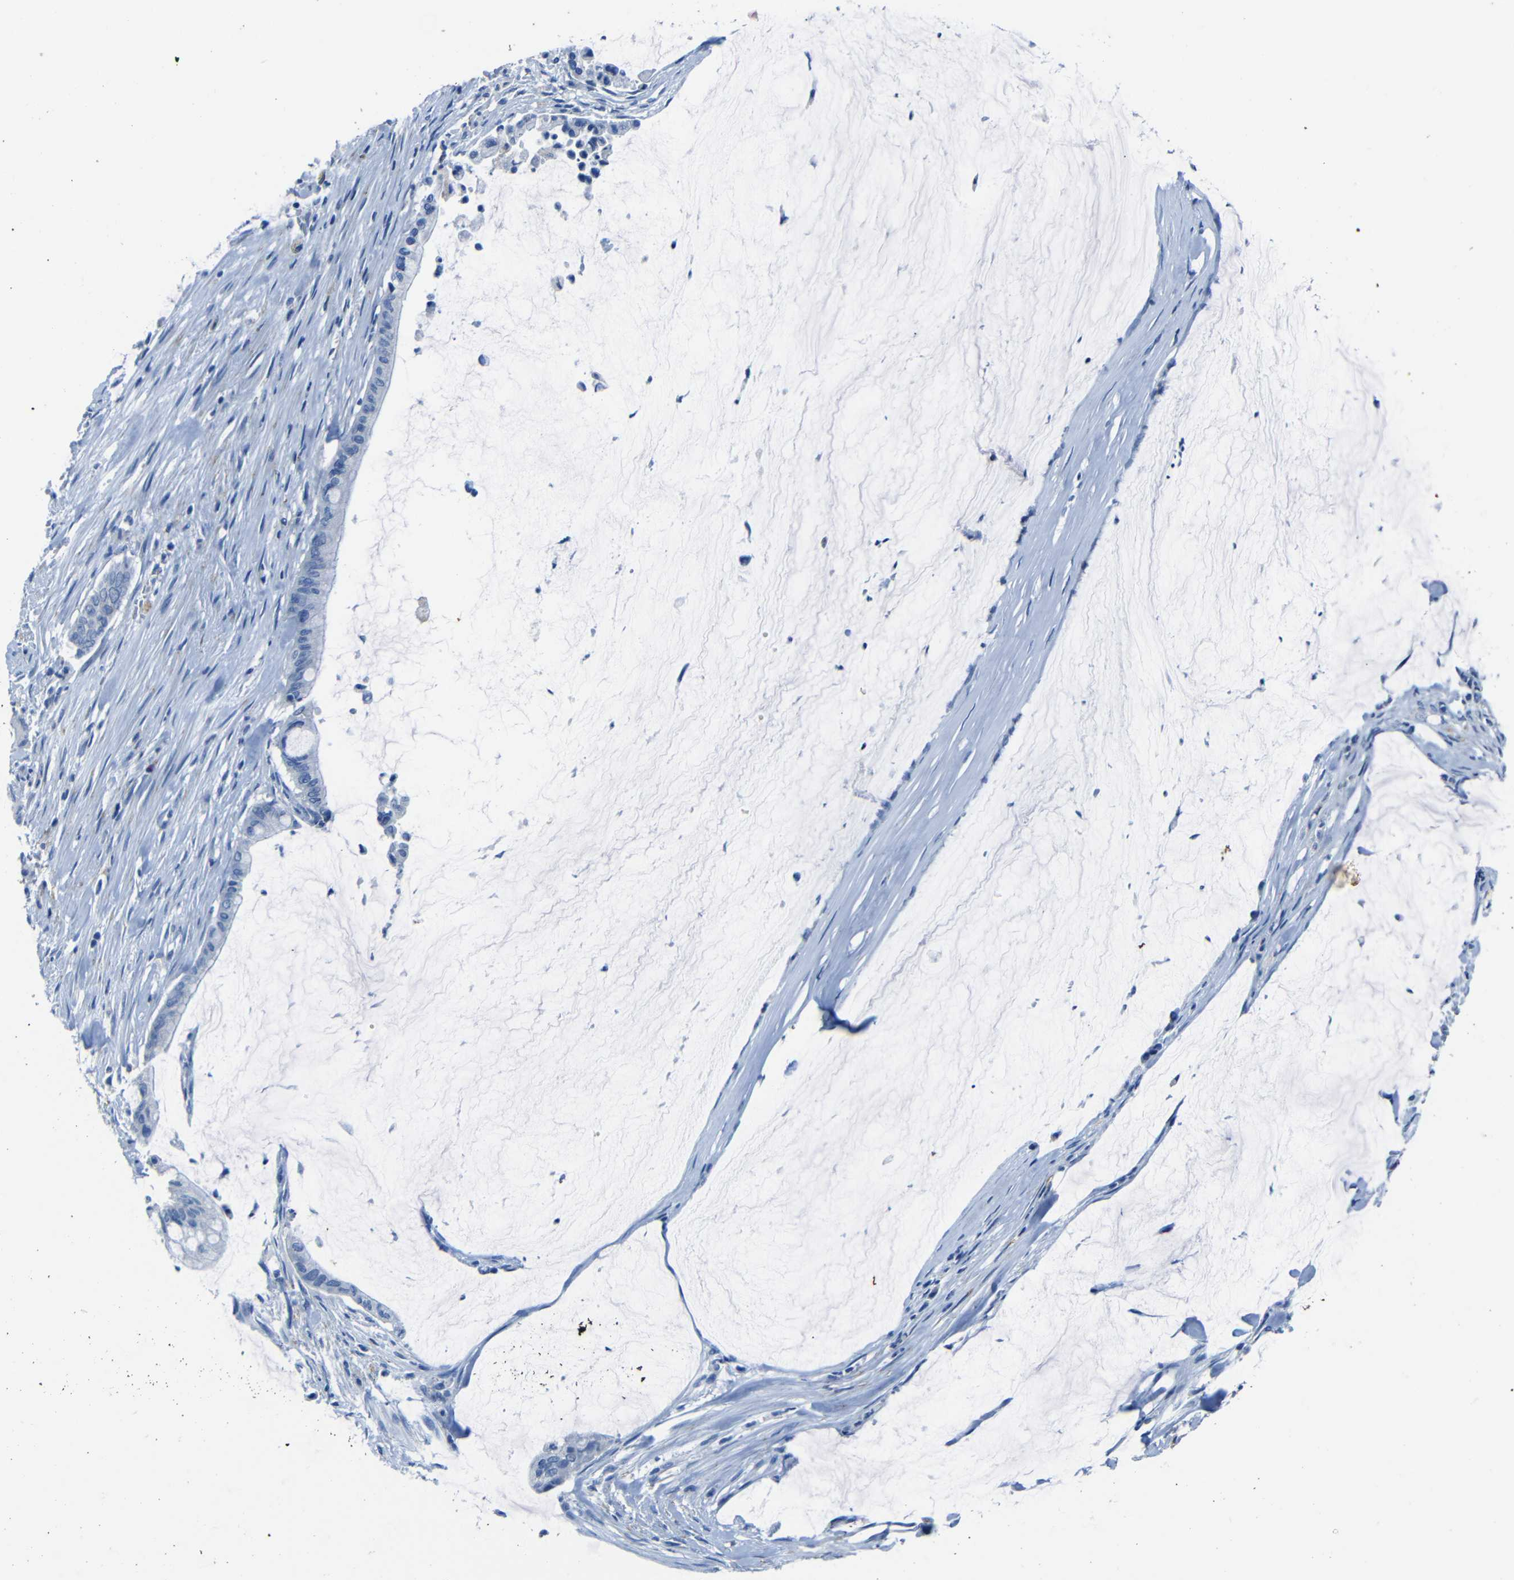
{"staining": {"intensity": "negative", "quantity": "none", "location": "none"}, "tissue": "pancreatic cancer", "cell_type": "Tumor cells", "image_type": "cancer", "snomed": [{"axis": "morphology", "description": "Adenocarcinoma, NOS"}, {"axis": "topography", "description": "Pancreas"}], "caption": "DAB immunohistochemical staining of human pancreatic cancer (adenocarcinoma) demonstrates no significant expression in tumor cells.", "gene": "CLDN11", "patient": {"sex": "male", "age": 41}}